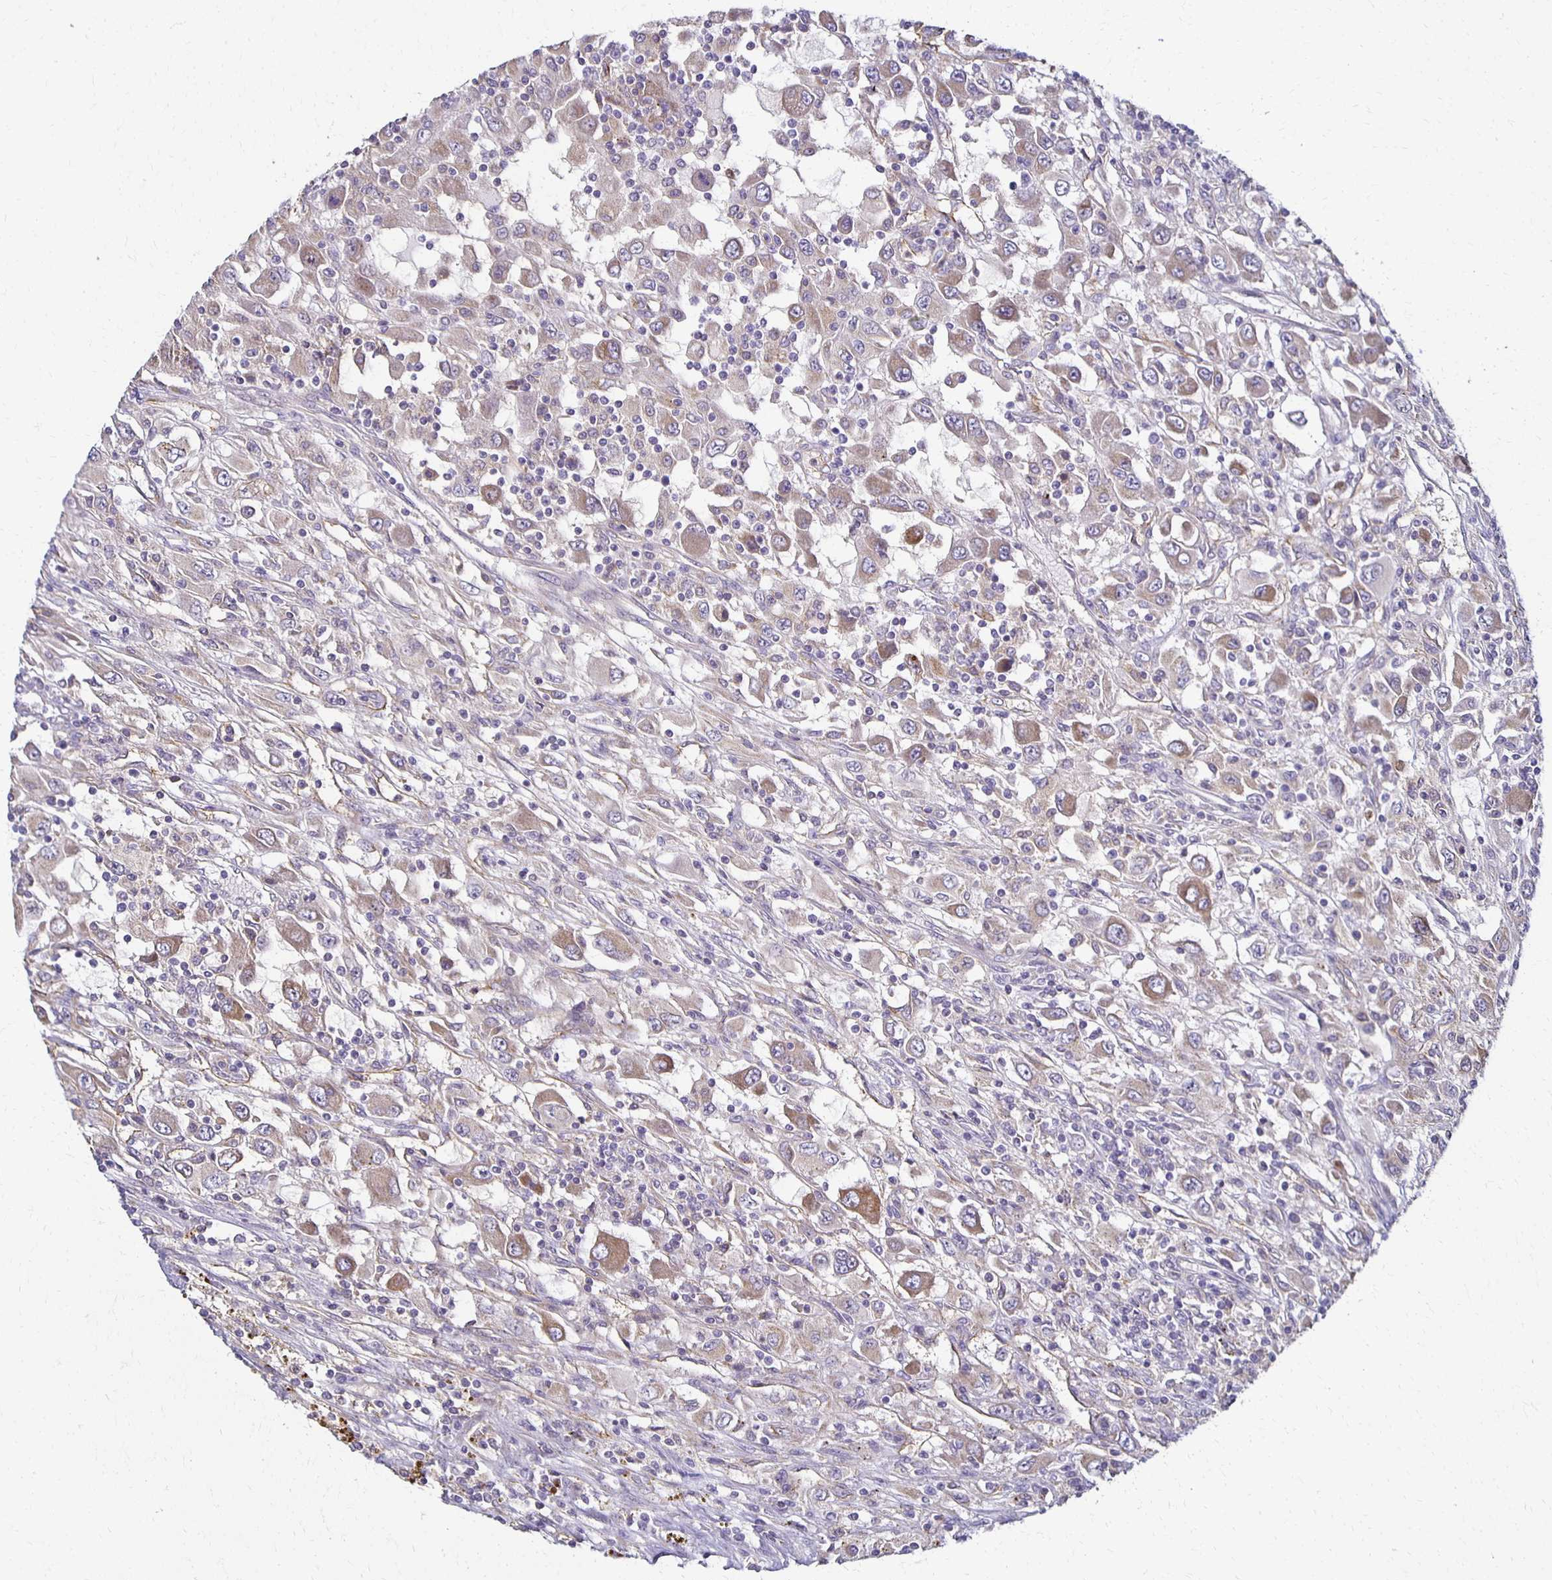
{"staining": {"intensity": "moderate", "quantity": "<25%", "location": "cytoplasmic/membranous"}, "tissue": "renal cancer", "cell_type": "Tumor cells", "image_type": "cancer", "snomed": [{"axis": "morphology", "description": "Adenocarcinoma, NOS"}, {"axis": "topography", "description": "Kidney"}], "caption": "The micrograph displays immunohistochemical staining of renal cancer (adenocarcinoma). There is moderate cytoplasmic/membranous expression is appreciated in about <25% of tumor cells.", "gene": "GPX4", "patient": {"sex": "female", "age": 67}}